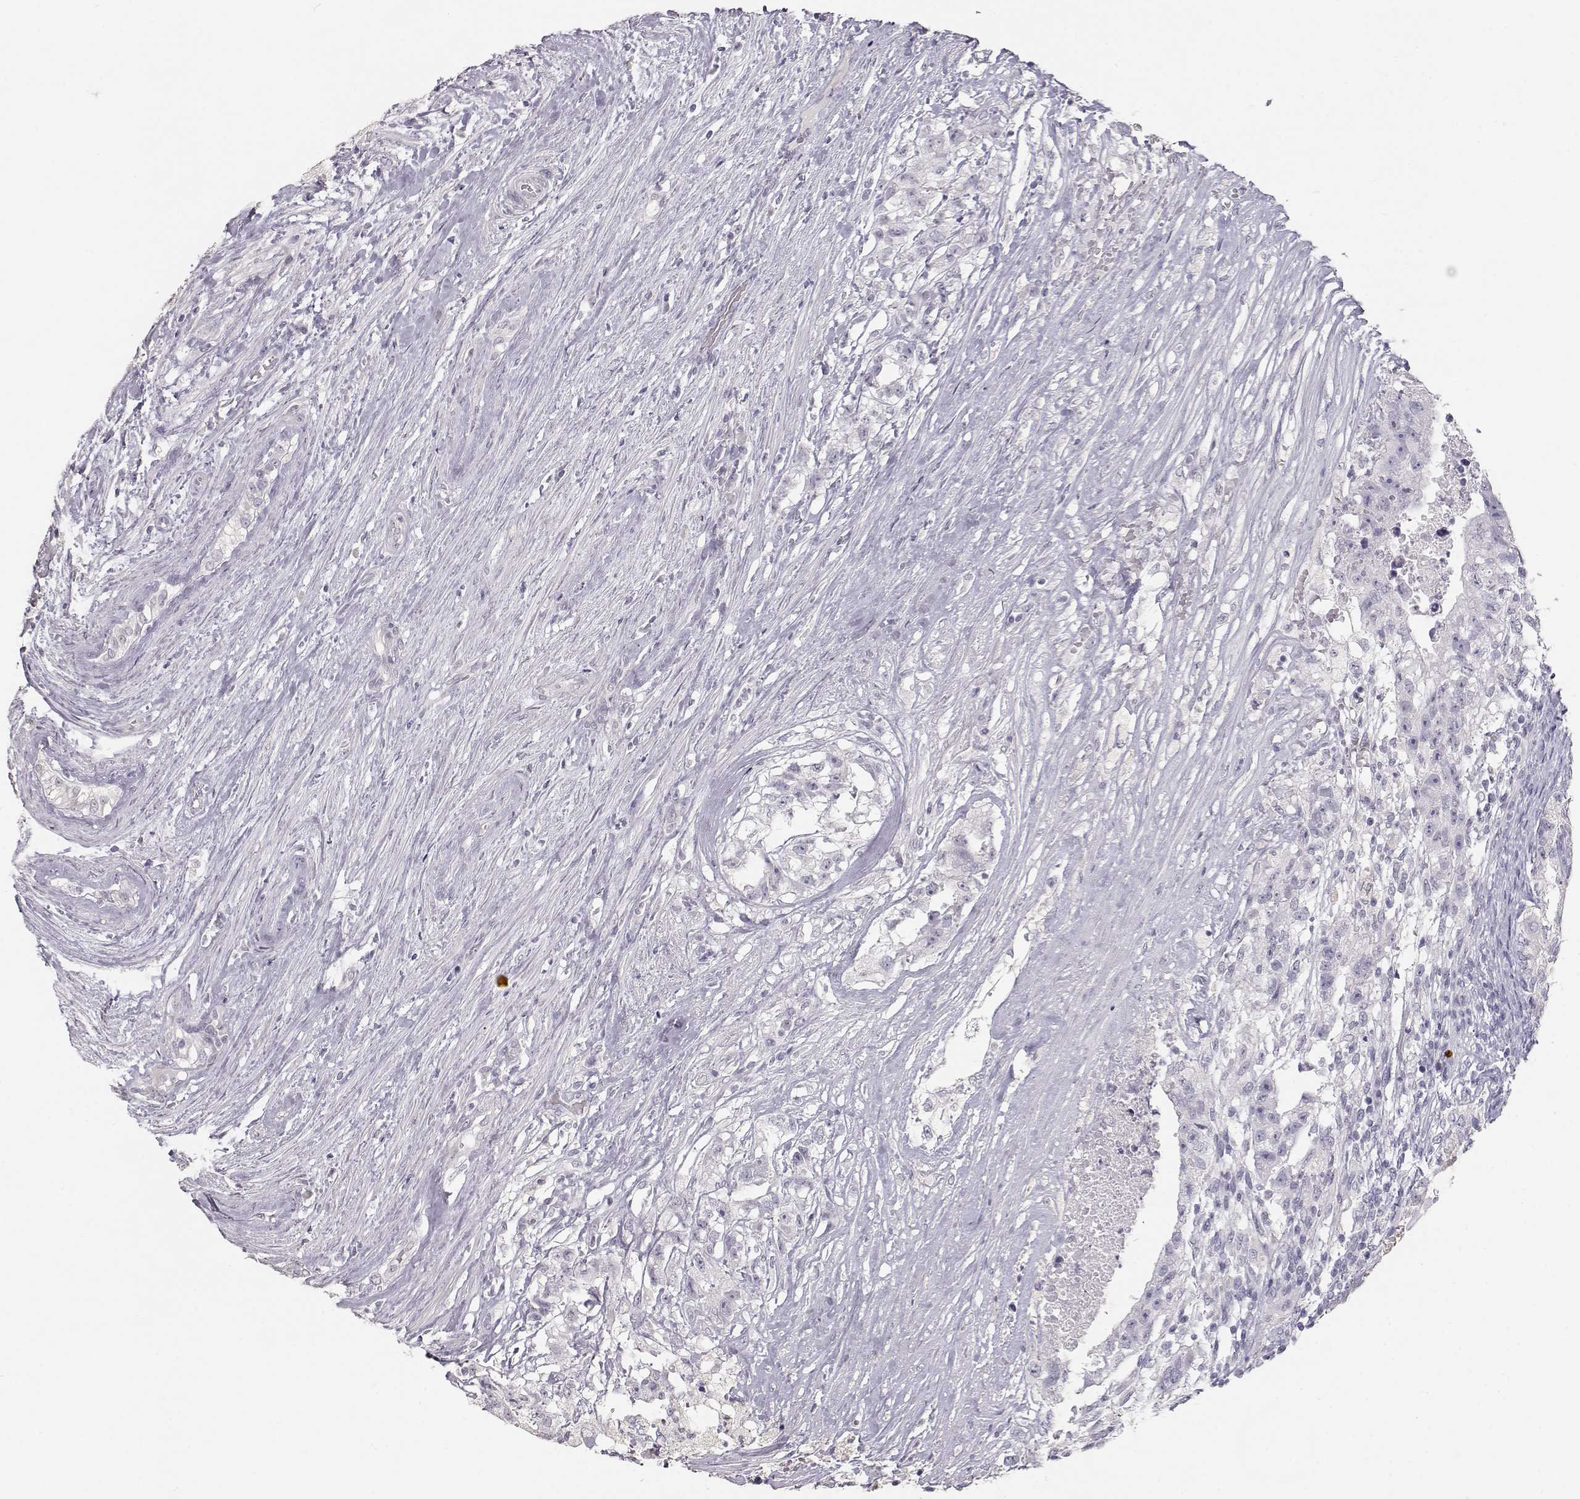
{"staining": {"intensity": "negative", "quantity": "none", "location": "none"}, "tissue": "testis cancer", "cell_type": "Tumor cells", "image_type": "cancer", "snomed": [{"axis": "morphology", "description": "Seminoma, NOS"}, {"axis": "morphology", "description": "Carcinoma, Embryonal, NOS"}, {"axis": "topography", "description": "Testis"}], "caption": "This image is of testis cancer (seminoma) stained with immunohistochemistry (IHC) to label a protein in brown with the nuclei are counter-stained blue. There is no positivity in tumor cells.", "gene": "TKTL1", "patient": {"sex": "male", "age": 41}}